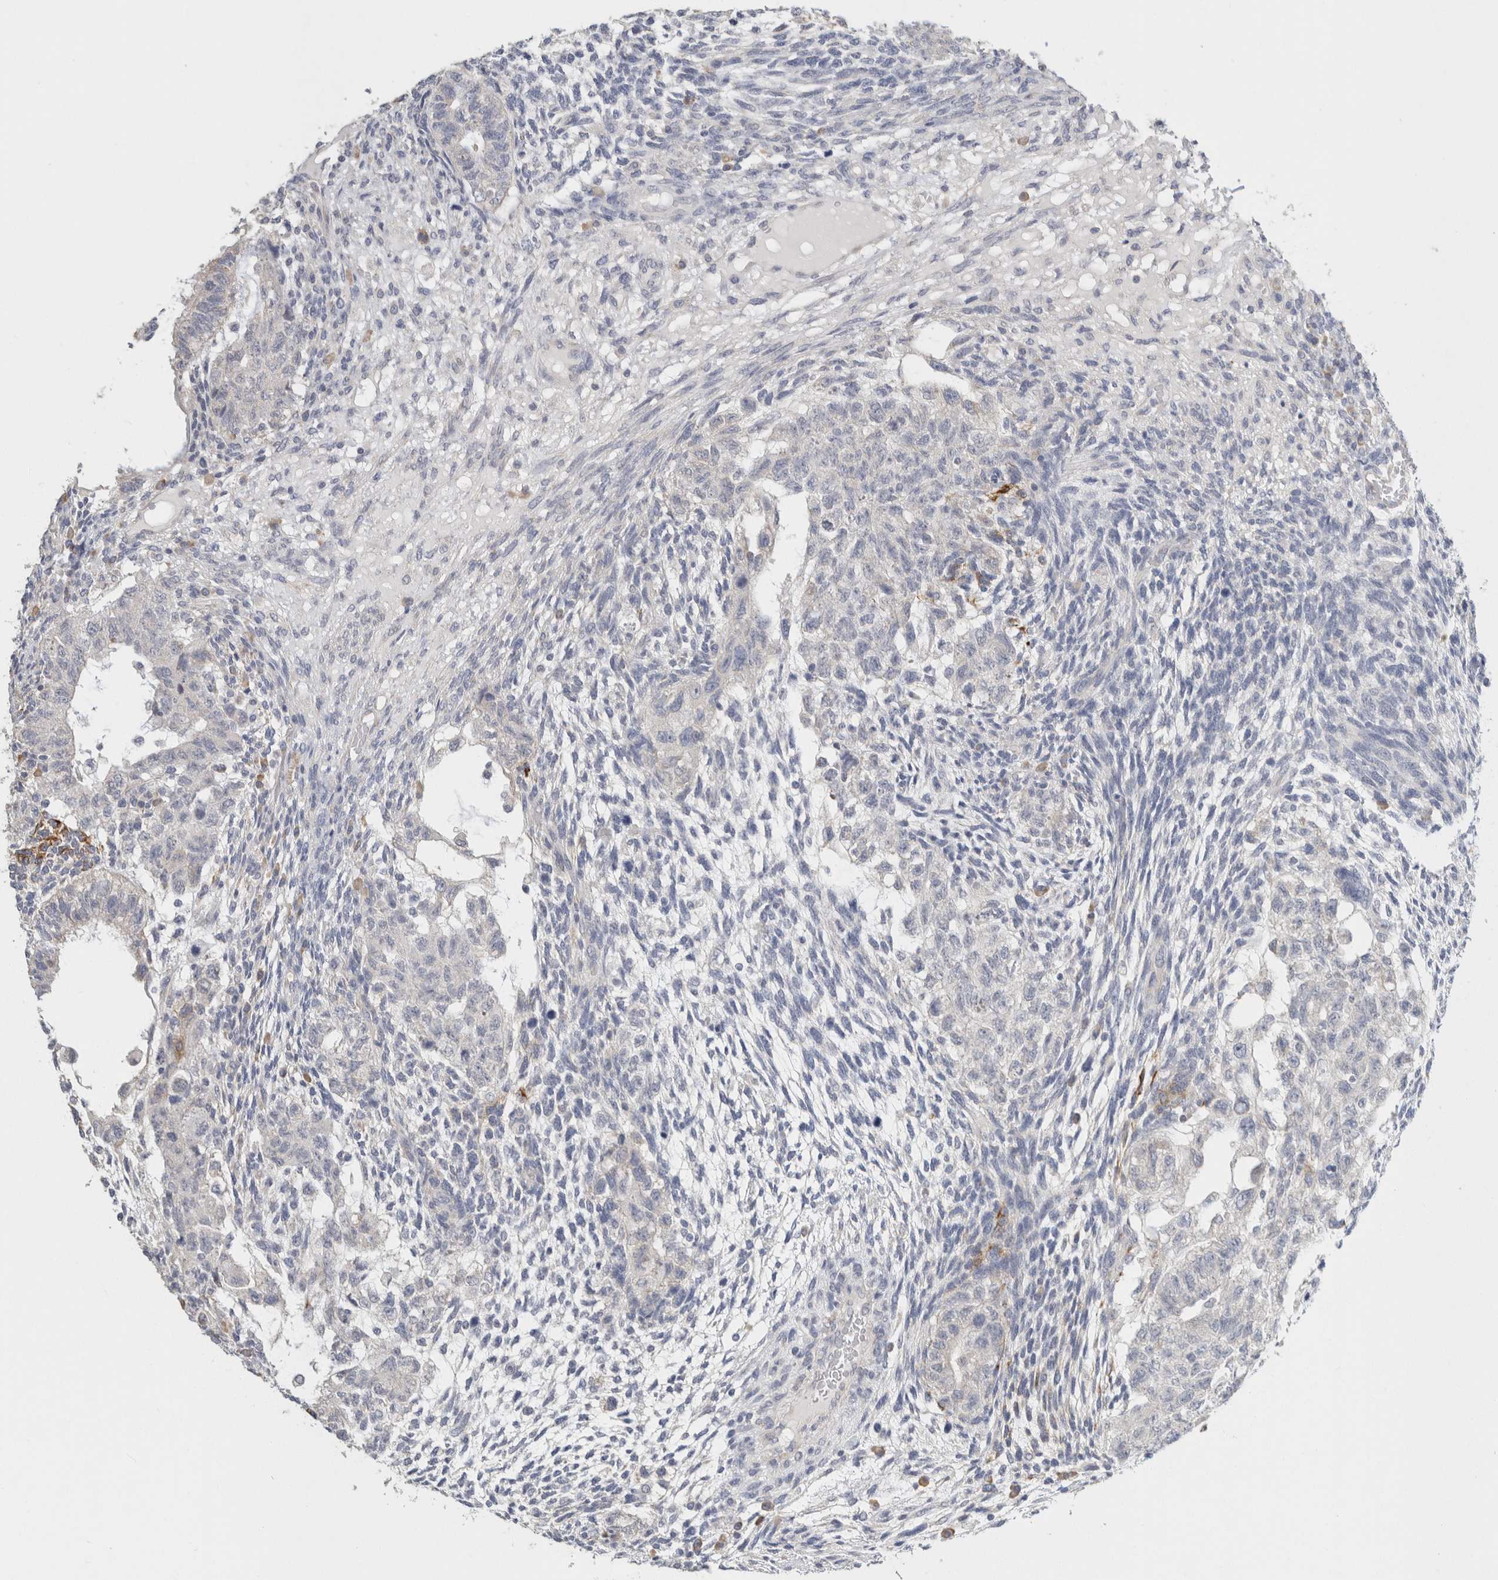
{"staining": {"intensity": "negative", "quantity": "none", "location": "none"}, "tissue": "testis cancer", "cell_type": "Tumor cells", "image_type": "cancer", "snomed": [{"axis": "morphology", "description": "Normal tissue, NOS"}, {"axis": "morphology", "description": "Carcinoma, Embryonal, NOS"}, {"axis": "topography", "description": "Testis"}], "caption": "Testis embryonal carcinoma was stained to show a protein in brown. There is no significant expression in tumor cells. (DAB IHC visualized using brightfield microscopy, high magnification).", "gene": "NEFM", "patient": {"sex": "male", "age": 36}}